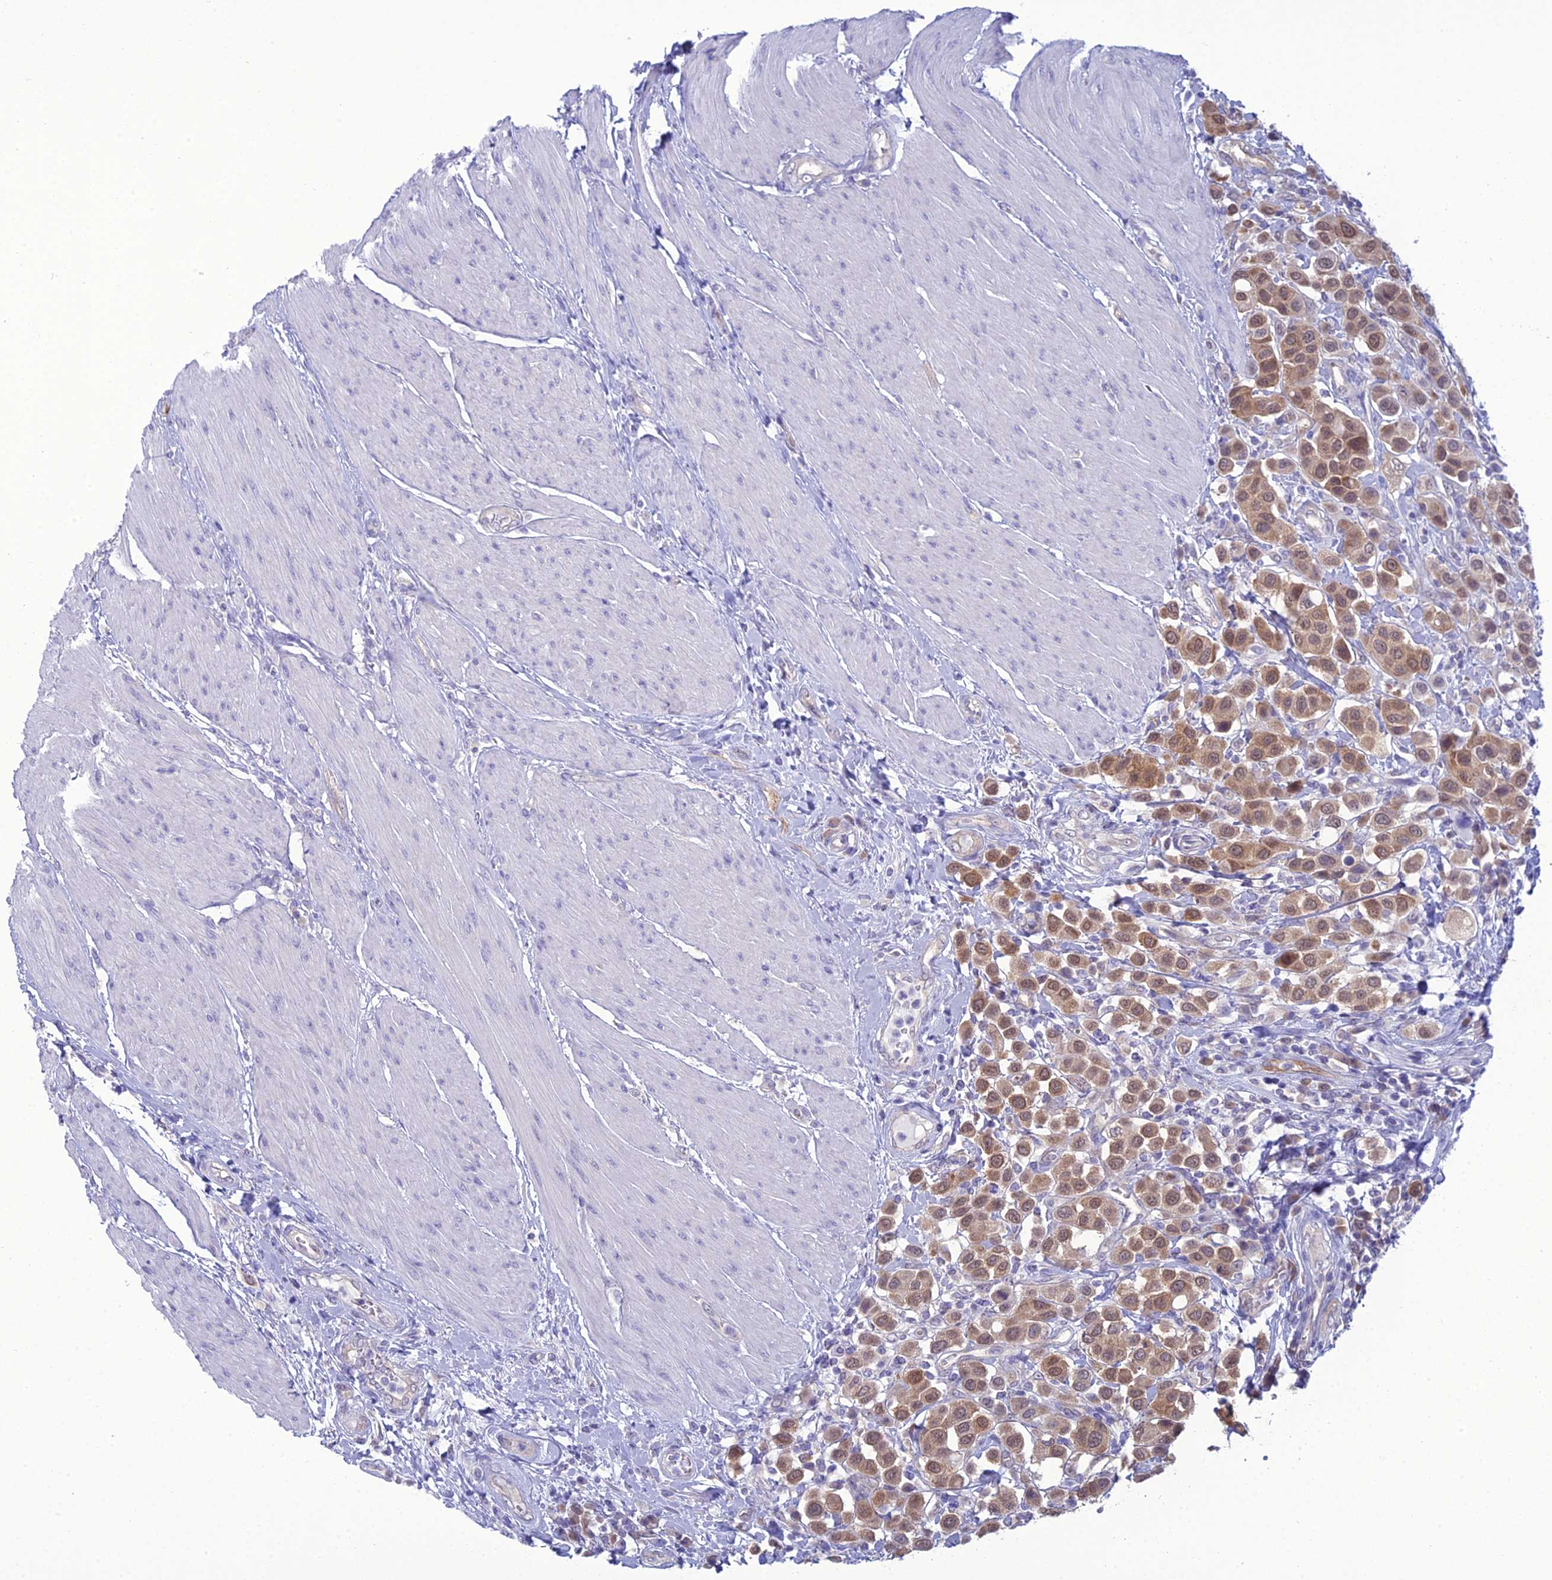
{"staining": {"intensity": "moderate", "quantity": ">75%", "location": "cytoplasmic/membranous"}, "tissue": "urothelial cancer", "cell_type": "Tumor cells", "image_type": "cancer", "snomed": [{"axis": "morphology", "description": "Urothelial carcinoma, High grade"}, {"axis": "topography", "description": "Urinary bladder"}], "caption": "This is a photomicrograph of IHC staining of urothelial carcinoma (high-grade), which shows moderate staining in the cytoplasmic/membranous of tumor cells.", "gene": "GNPNAT1", "patient": {"sex": "male", "age": 50}}